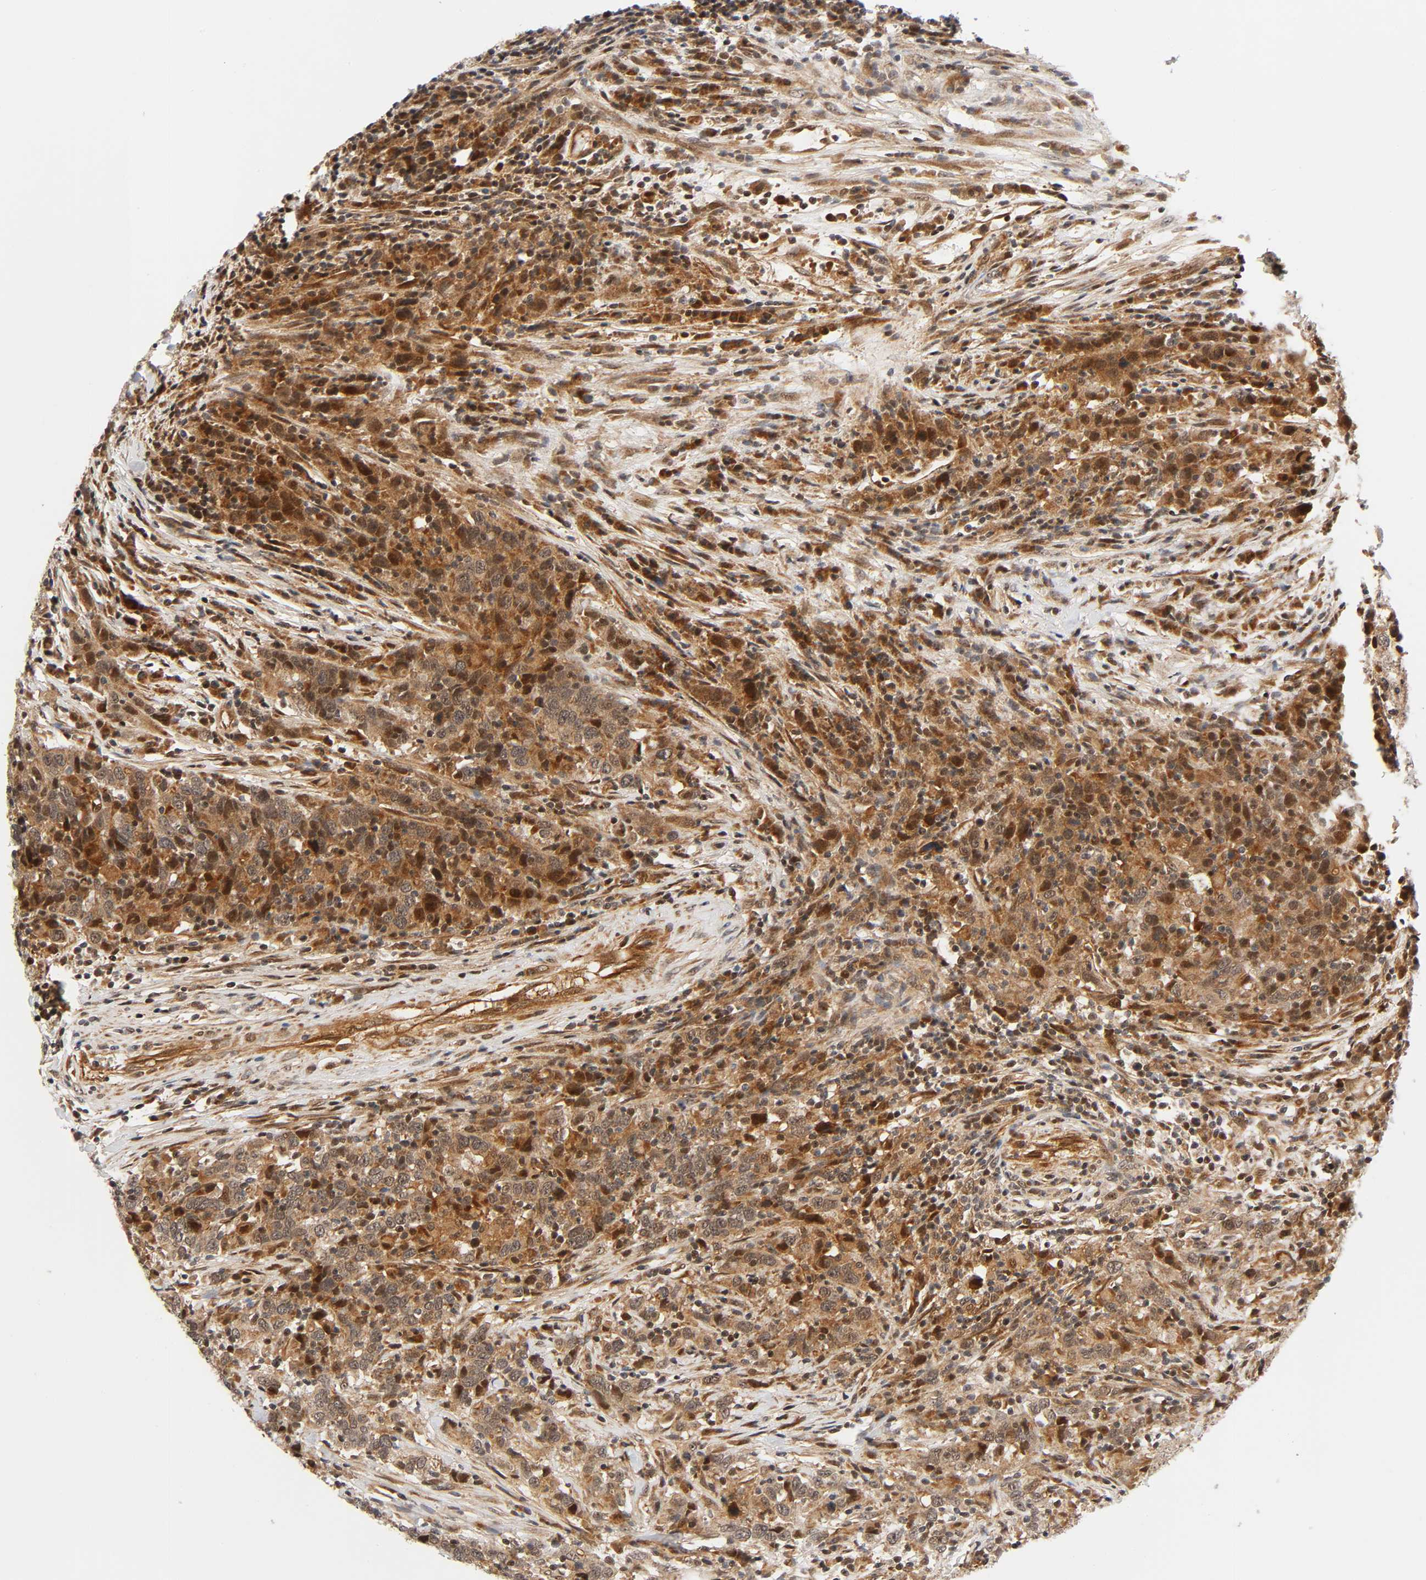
{"staining": {"intensity": "moderate", "quantity": ">75%", "location": "cytoplasmic/membranous,nuclear"}, "tissue": "urothelial cancer", "cell_type": "Tumor cells", "image_type": "cancer", "snomed": [{"axis": "morphology", "description": "Urothelial carcinoma, High grade"}, {"axis": "topography", "description": "Urinary bladder"}], "caption": "High-power microscopy captured an immunohistochemistry photomicrograph of high-grade urothelial carcinoma, revealing moderate cytoplasmic/membranous and nuclear expression in approximately >75% of tumor cells.", "gene": "IQCJ-SCHIP1", "patient": {"sex": "male", "age": 61}}